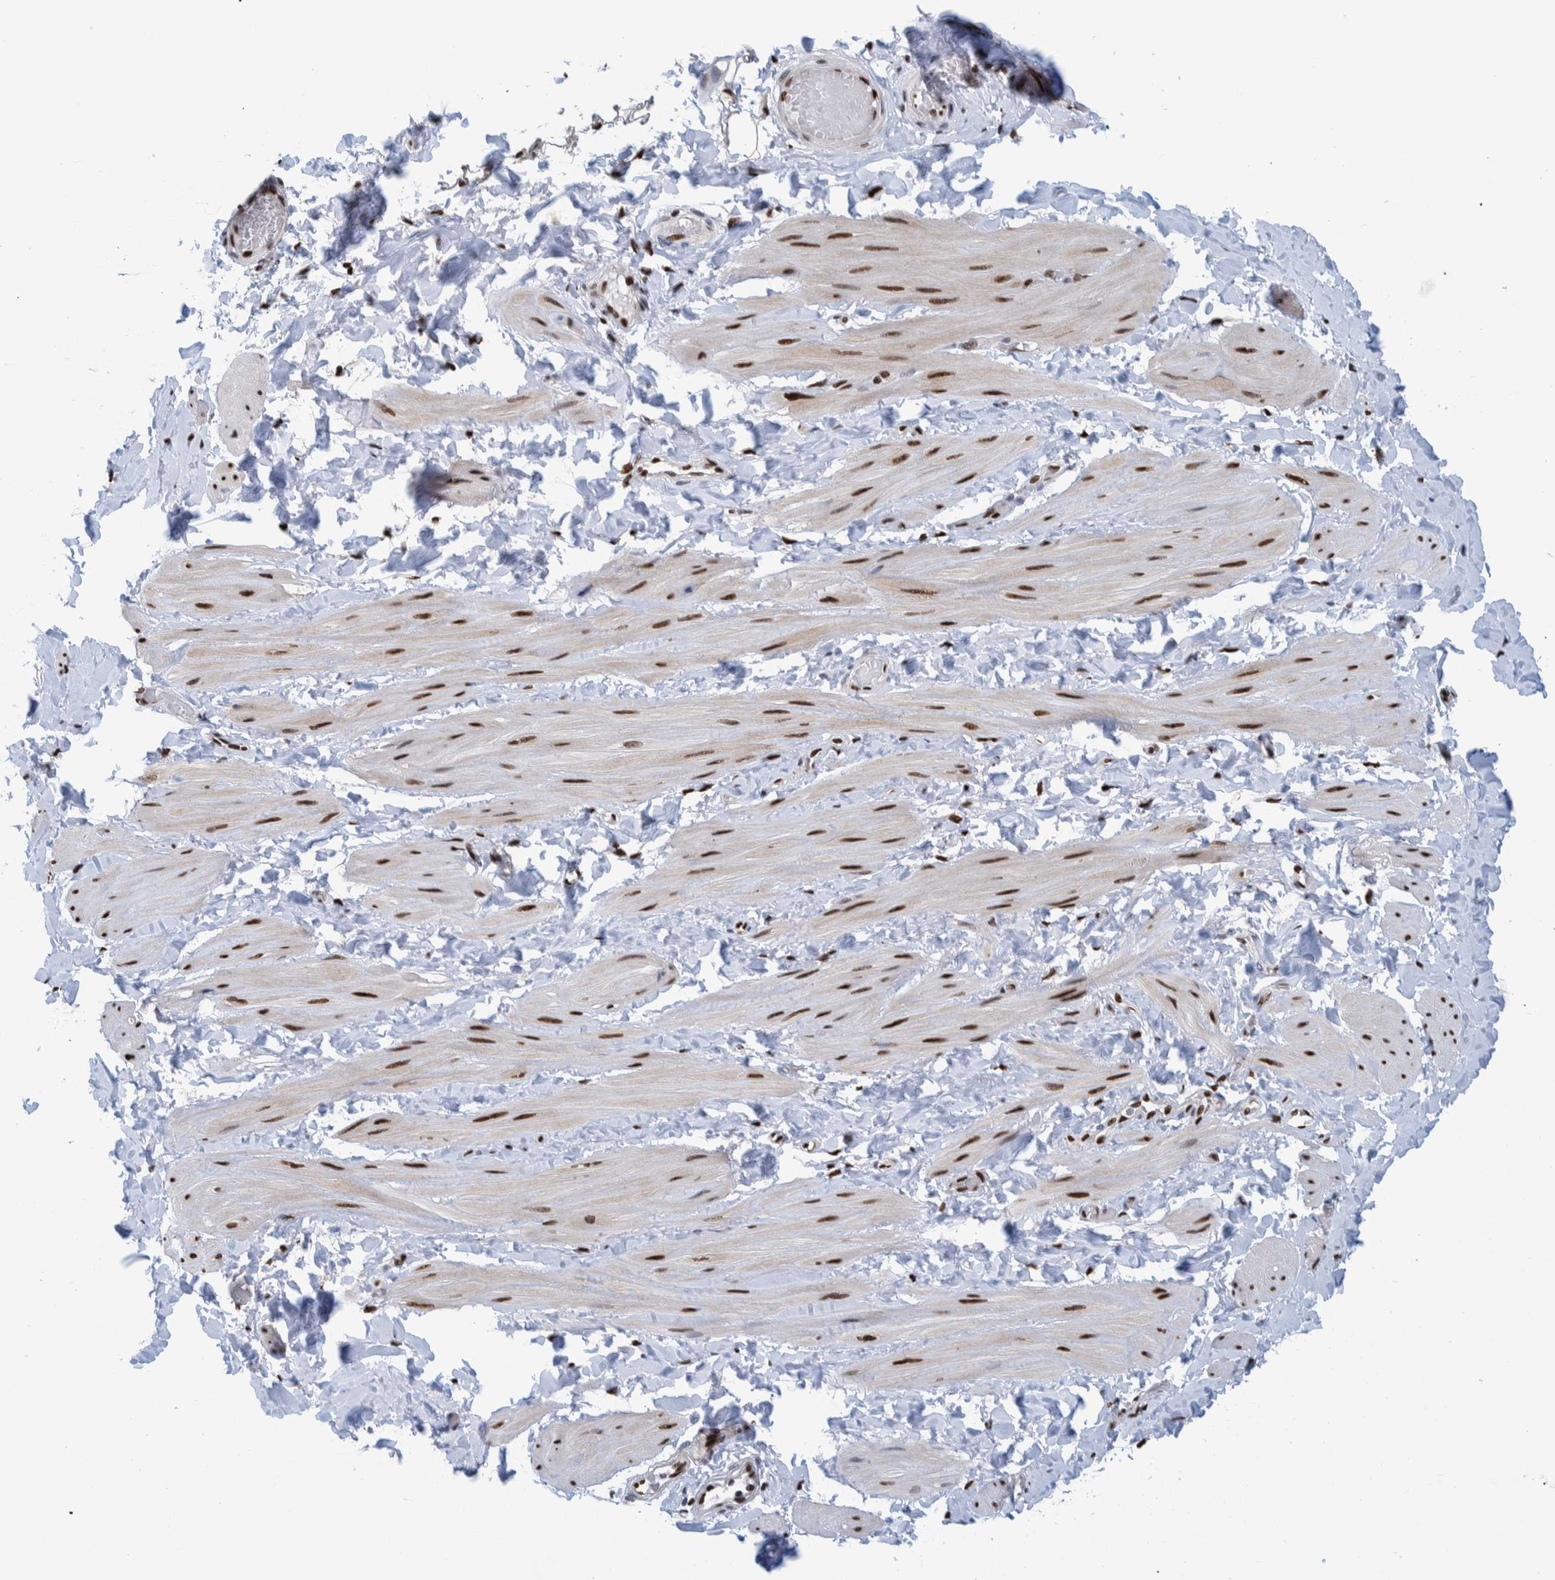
{"staining": {"intensity": "moderate", "quantity": ">75%", "location": "nuclear"}, "tissue": "soft tissue", "cell_type": "Fibroblasts", "image_type": "normal", "snomed": [{"axis": "morphology", "description": "Normal tissue, NOS"}, {"axis": "topography", "description": "Adipose tissue"}, {"axis": "topography", "description": "Vascular tissue"}, {"axis": "topography", "description": "Peripheral nerve tissue"}], "caption": "DAB immunohistochemical staining of unremarkable human soft tissue displays moderate nuclear protein staining in approximately >75% of fibroblasts.", "gene": "HEATR9", "patient": {"sex": "male", "age": 25}}